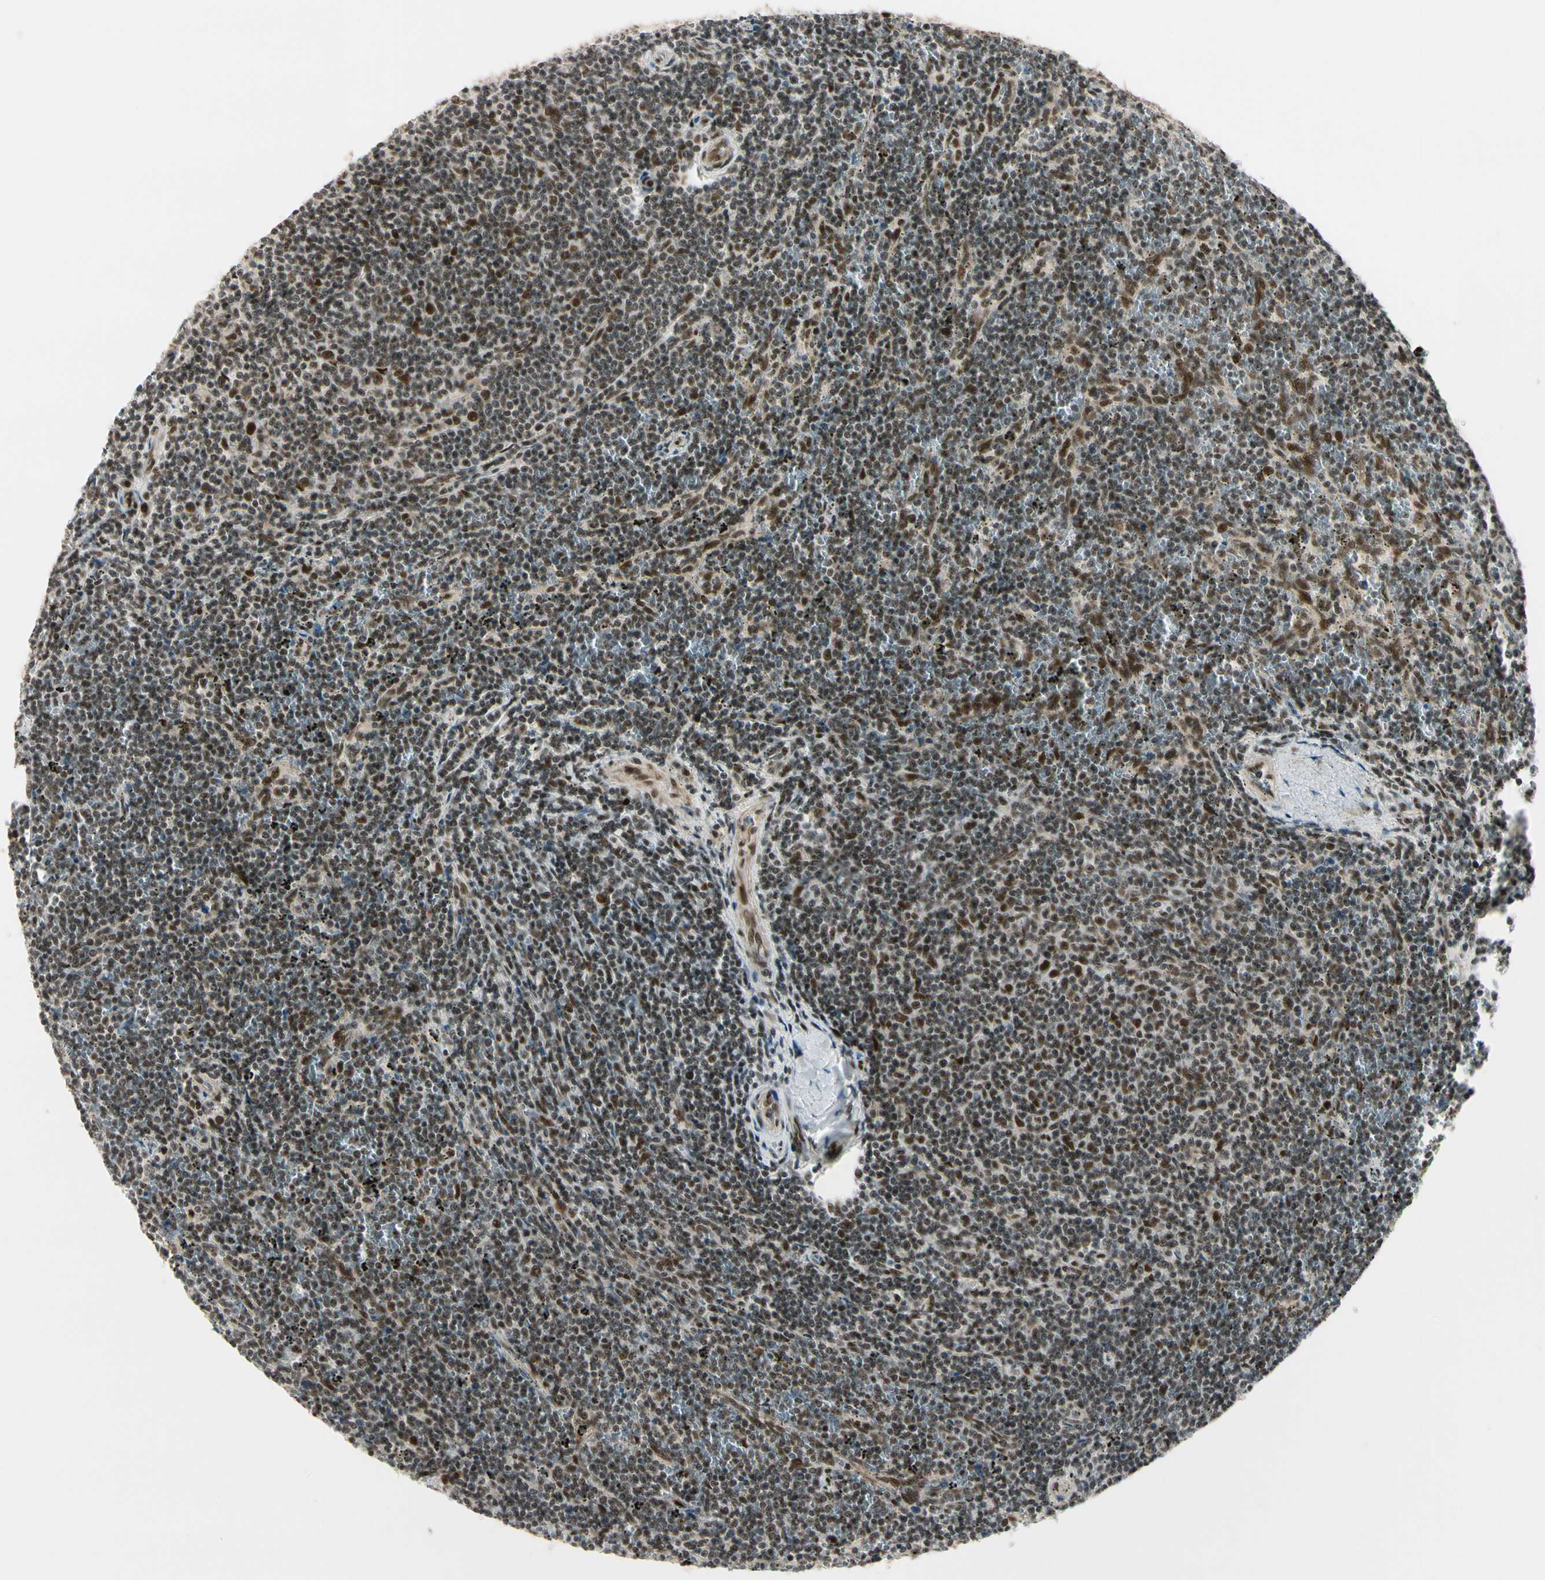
{"staining": {"intensity": "moderate", "quantity": ">75%", "location": "nuclear"}, "tissue": "lymphoma", "cell_type": "Tumor cells", "image_type": "cancer", "snomed": [{"axis": "morphology", "description": "Malignant lymphoma, non-Hodgkin's type, Low grade"}, {"axis": "topography", "description": "Spleen"}], "caption": "Protein analysis of lymphoma tissue reveals moderate nuclear expression in approximately >75% of tumor cells.", "gene": "CHAMP1", "patient": {"sex": "female", "age": 50}}